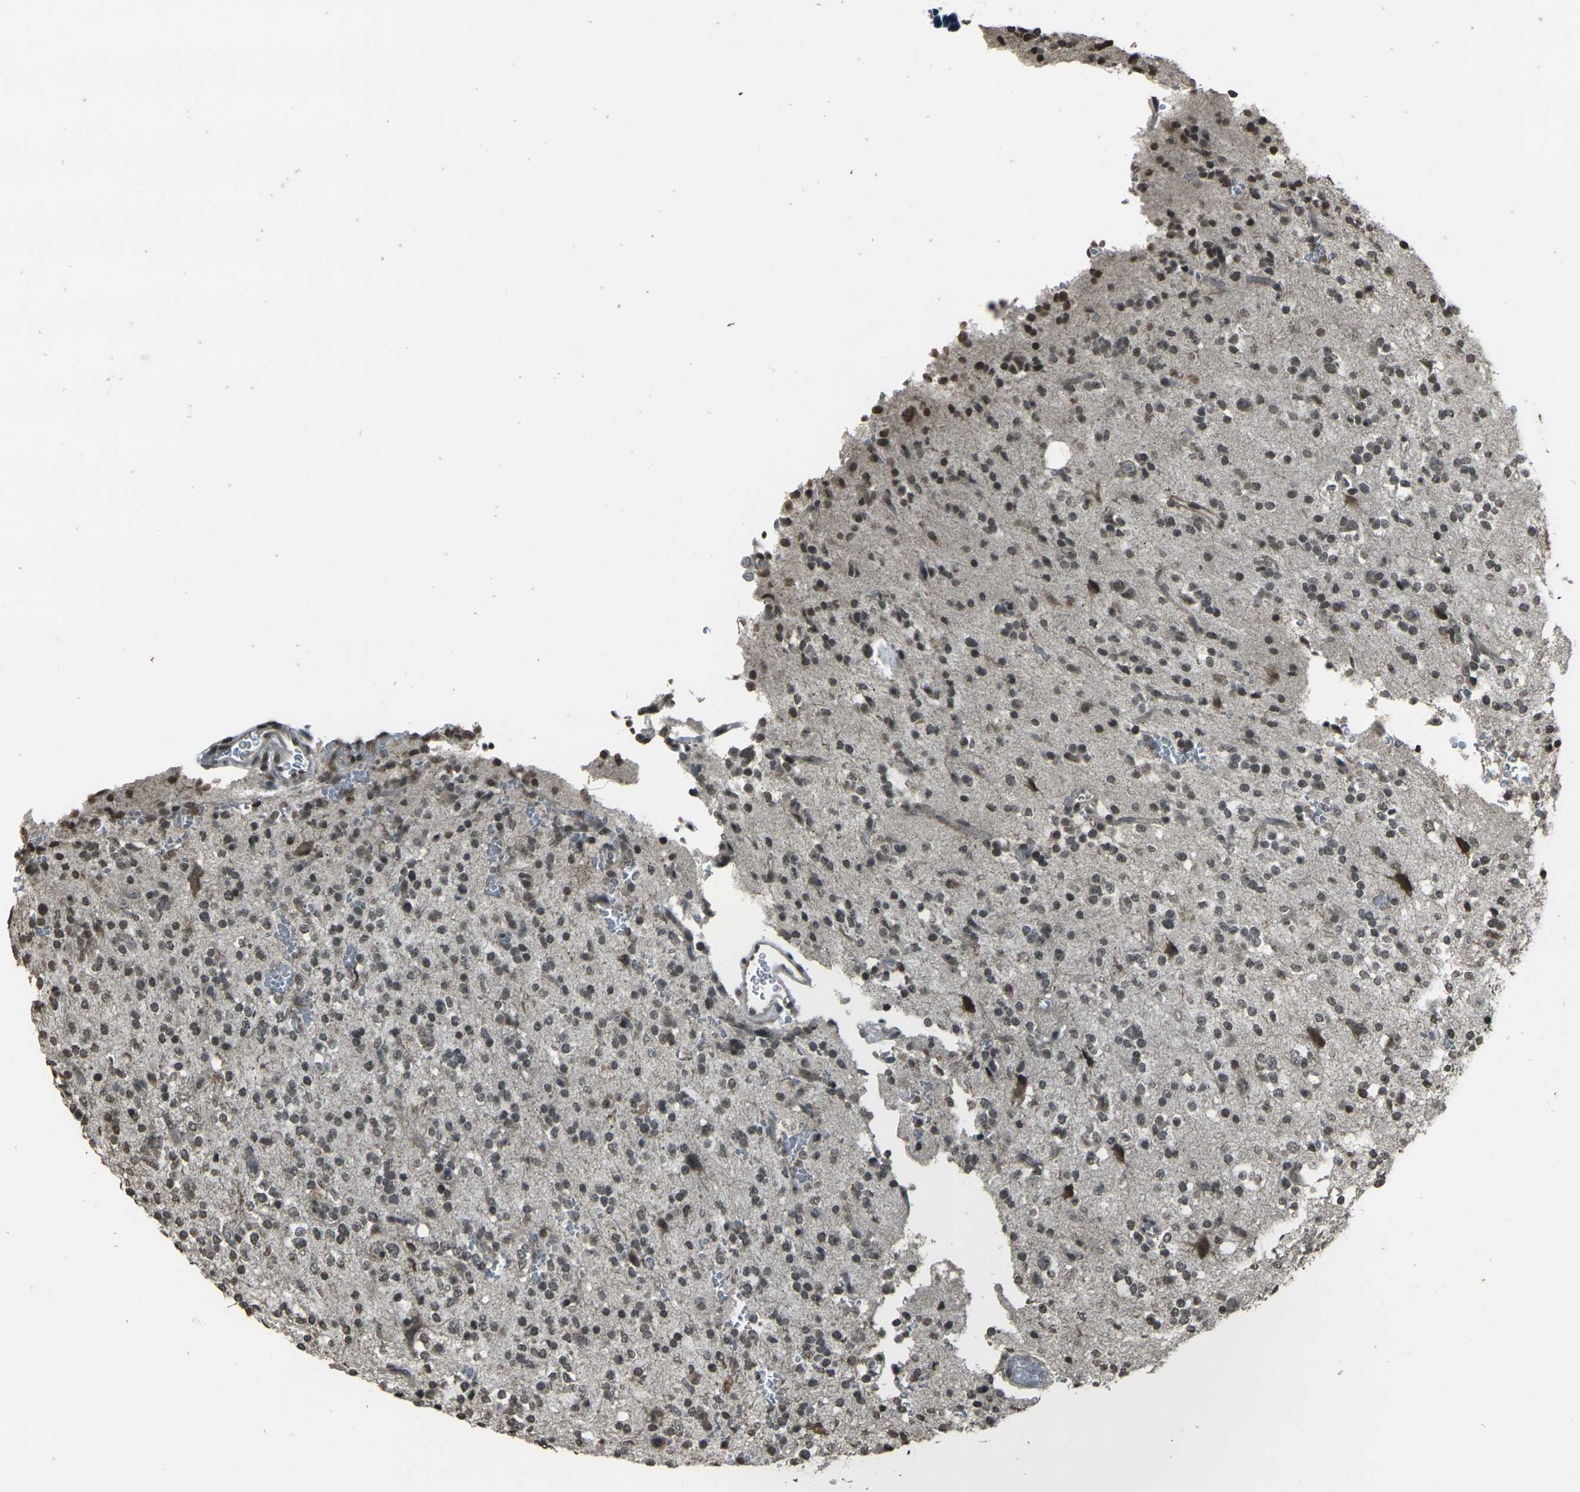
{"staining": {"intensity": "weak", "quantity": ">75%", "location": "nuclear"}, "tissue": "glioma", "cell_type": "Tumor cells", "image_type": "cancer", "snomed": [{"axis": "morphology", "description": "Glioma, malignant, High grade"}, {"axis": "topography", "description": "Brain"}], "caption": "Weak nuclear protein staining is present in approximately >75% of tumor cells in malignant glioma (high-grade).", "gene": "PRPF8", "patient": {"sex": "male", "age": 47}}